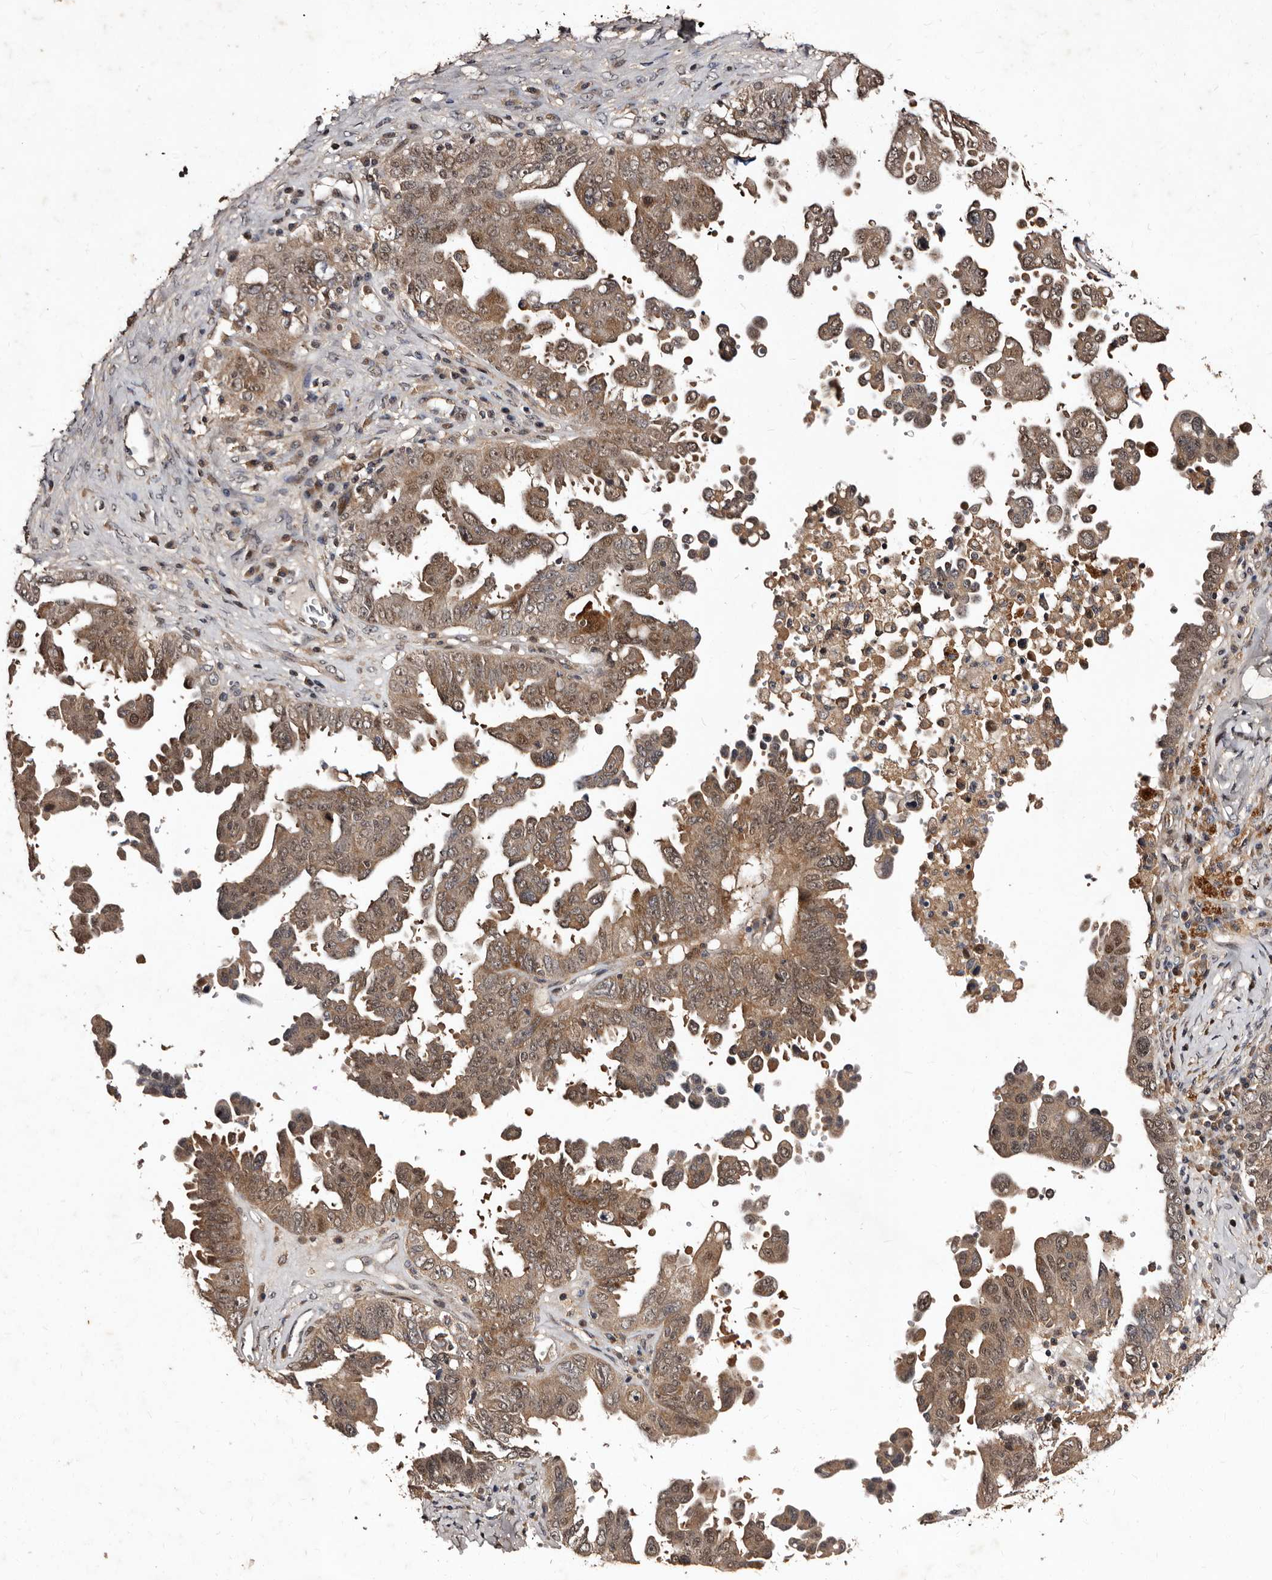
{"staining": {"intensity": "moderate", "quantity": ">75%", "location": "cytoplasmic/membranous,nuclear"}, "tissue": "ovarian cancer", "cell_type": "Tumor cells", "image_type": "cancer", "snomed": [{"axis": "morphology", "description": "Carcinoma, endometroid"}, {"axis": "topography", "description": "Ovary"}], "caption": "Ovarian endometroid carcinoma stained for a protein (brown) exhibits moderate cytoplasmic/membranous and nuclear positive positivity in approximately >75% of tumor cells.", "gene": "MKRN3", "patient": {"sex": "female", "age": 62}}